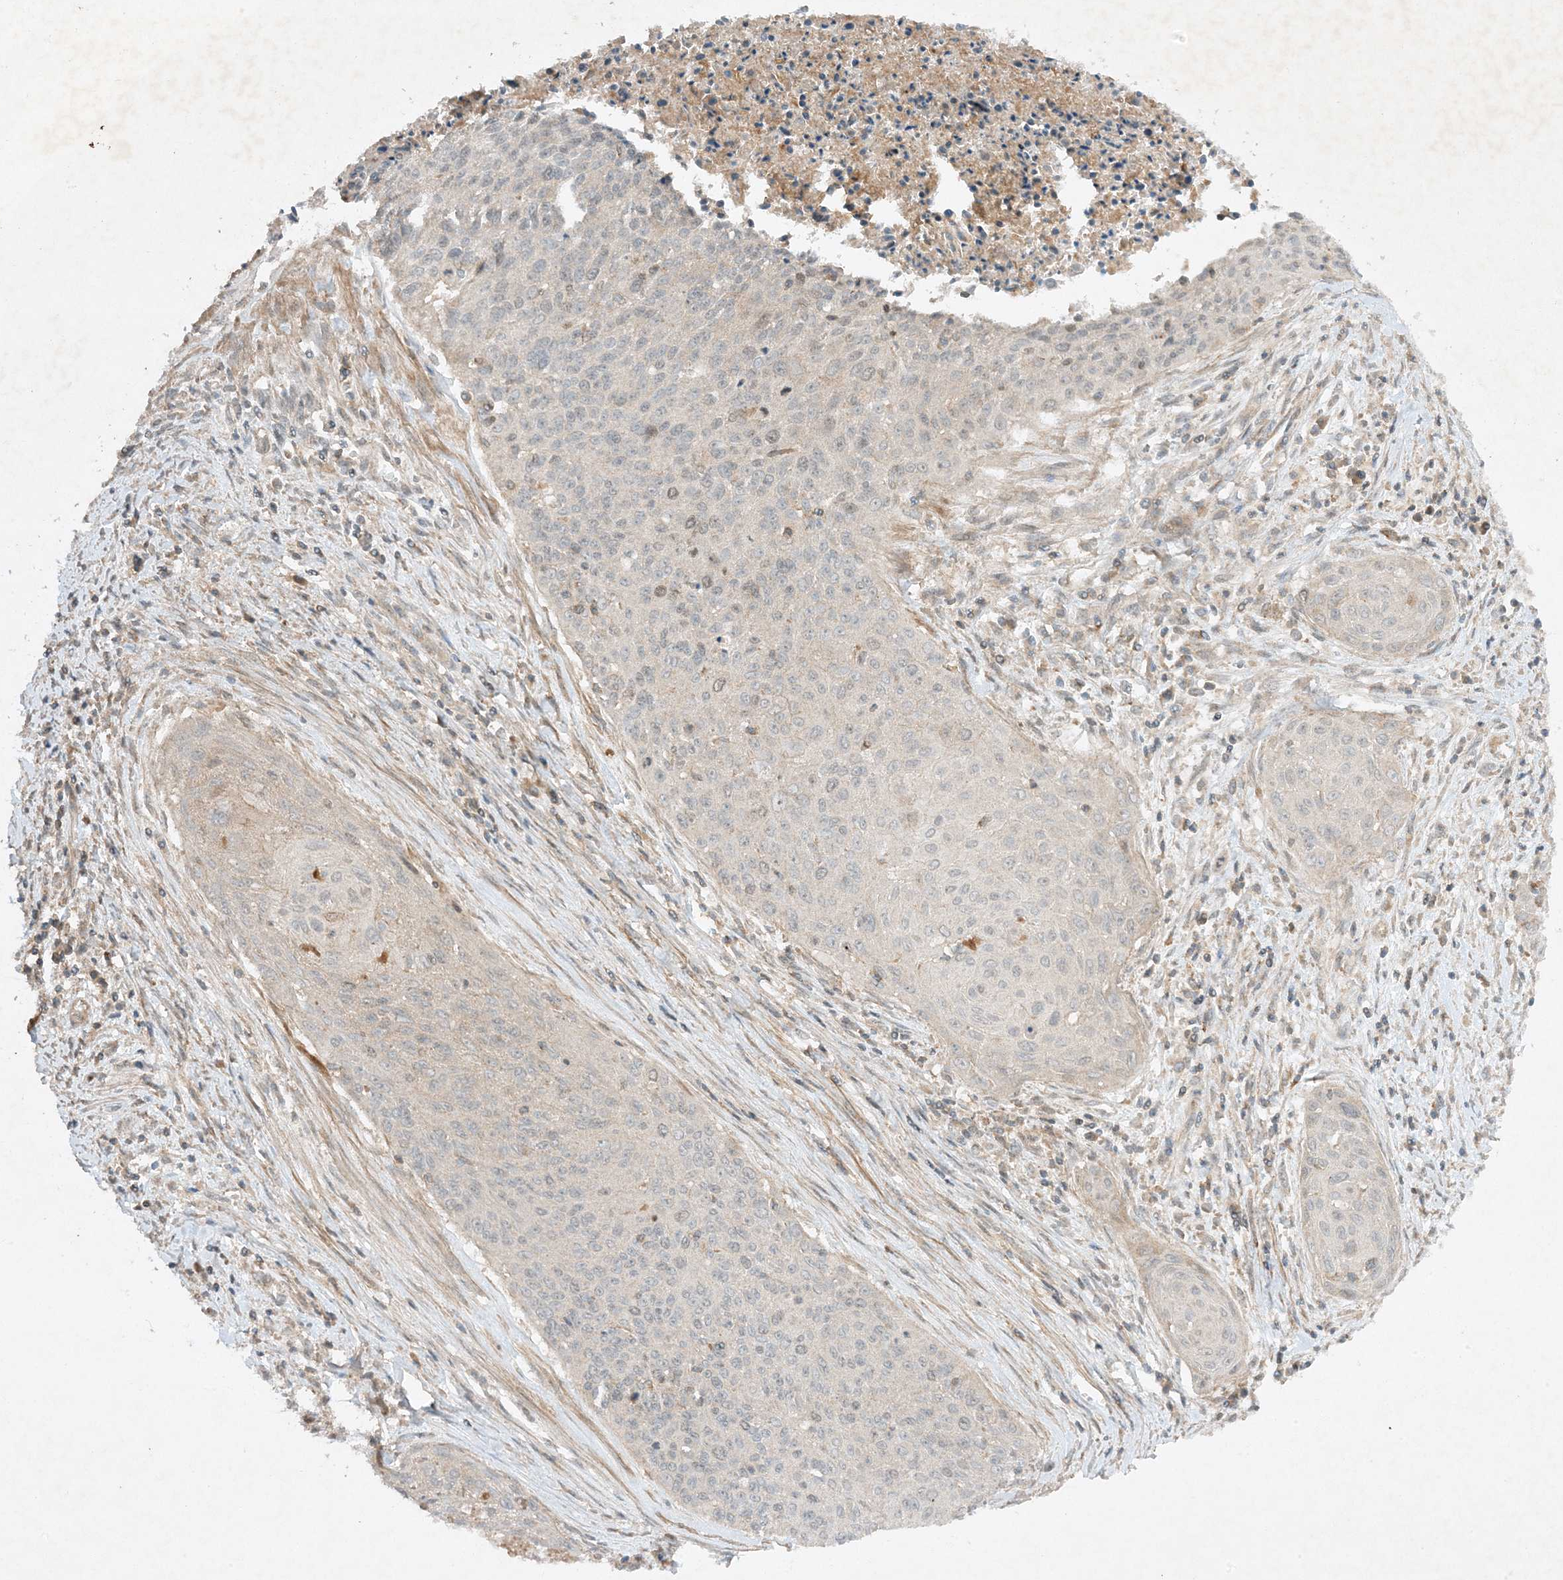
{"staining": {"intensity": "negative", "quantity": "none", "location": "none"}, "tissue": "cervical cancer", "cell_type": "Tumor cells", "image_type": "cancer", "snomed": [{"axis": "morphology", "description": "Squamous cell carcinoma, NOS"}, {"axis": "topography", "description": "Cervix"}], "caption": "Cervical squamous cell carcinoma stained for a protein using immunohistochemistry reveals no expression tumor cells.", "gene": "XRN1", "patient": {"sex": "female", "age": 55}}